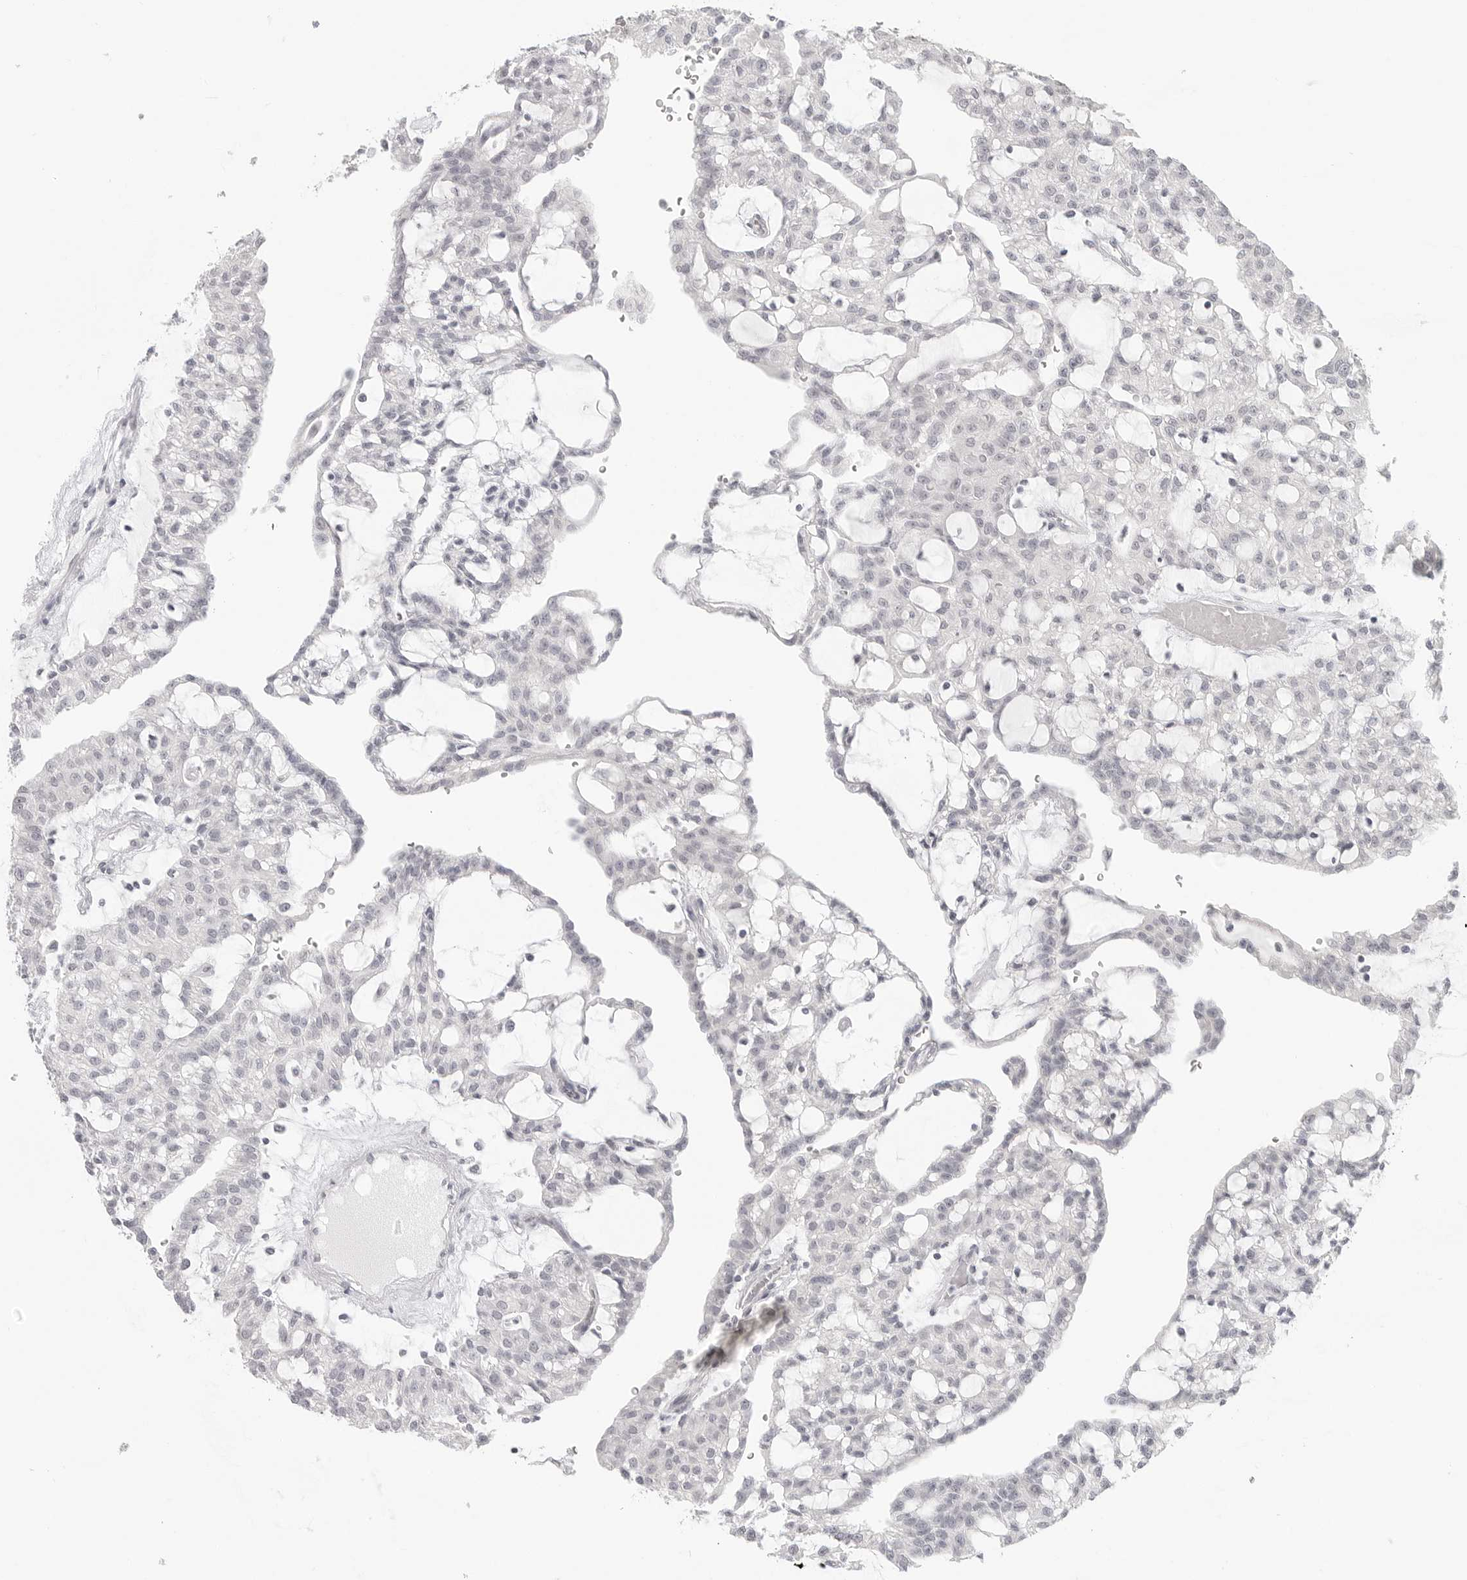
{"staining": {"intensity": "negative", "quantity": "none", "location": "none"}, "tissue": "renal cancer", "cell_type": "Tumor cells", "image_type": "cancer", "snomed": [{"axis": "morphology", "description": "Adenocarcinoma, NOS"}, {"axis": "topography", "description": "Kidney"}], "caption": "This is an immunohistochemistry (IHC) micrograph of renal adenocarcinoma. There is no expression in tumor cells.", "gene": "KLK11", "patient": {"sex": "male", "age": 63}}